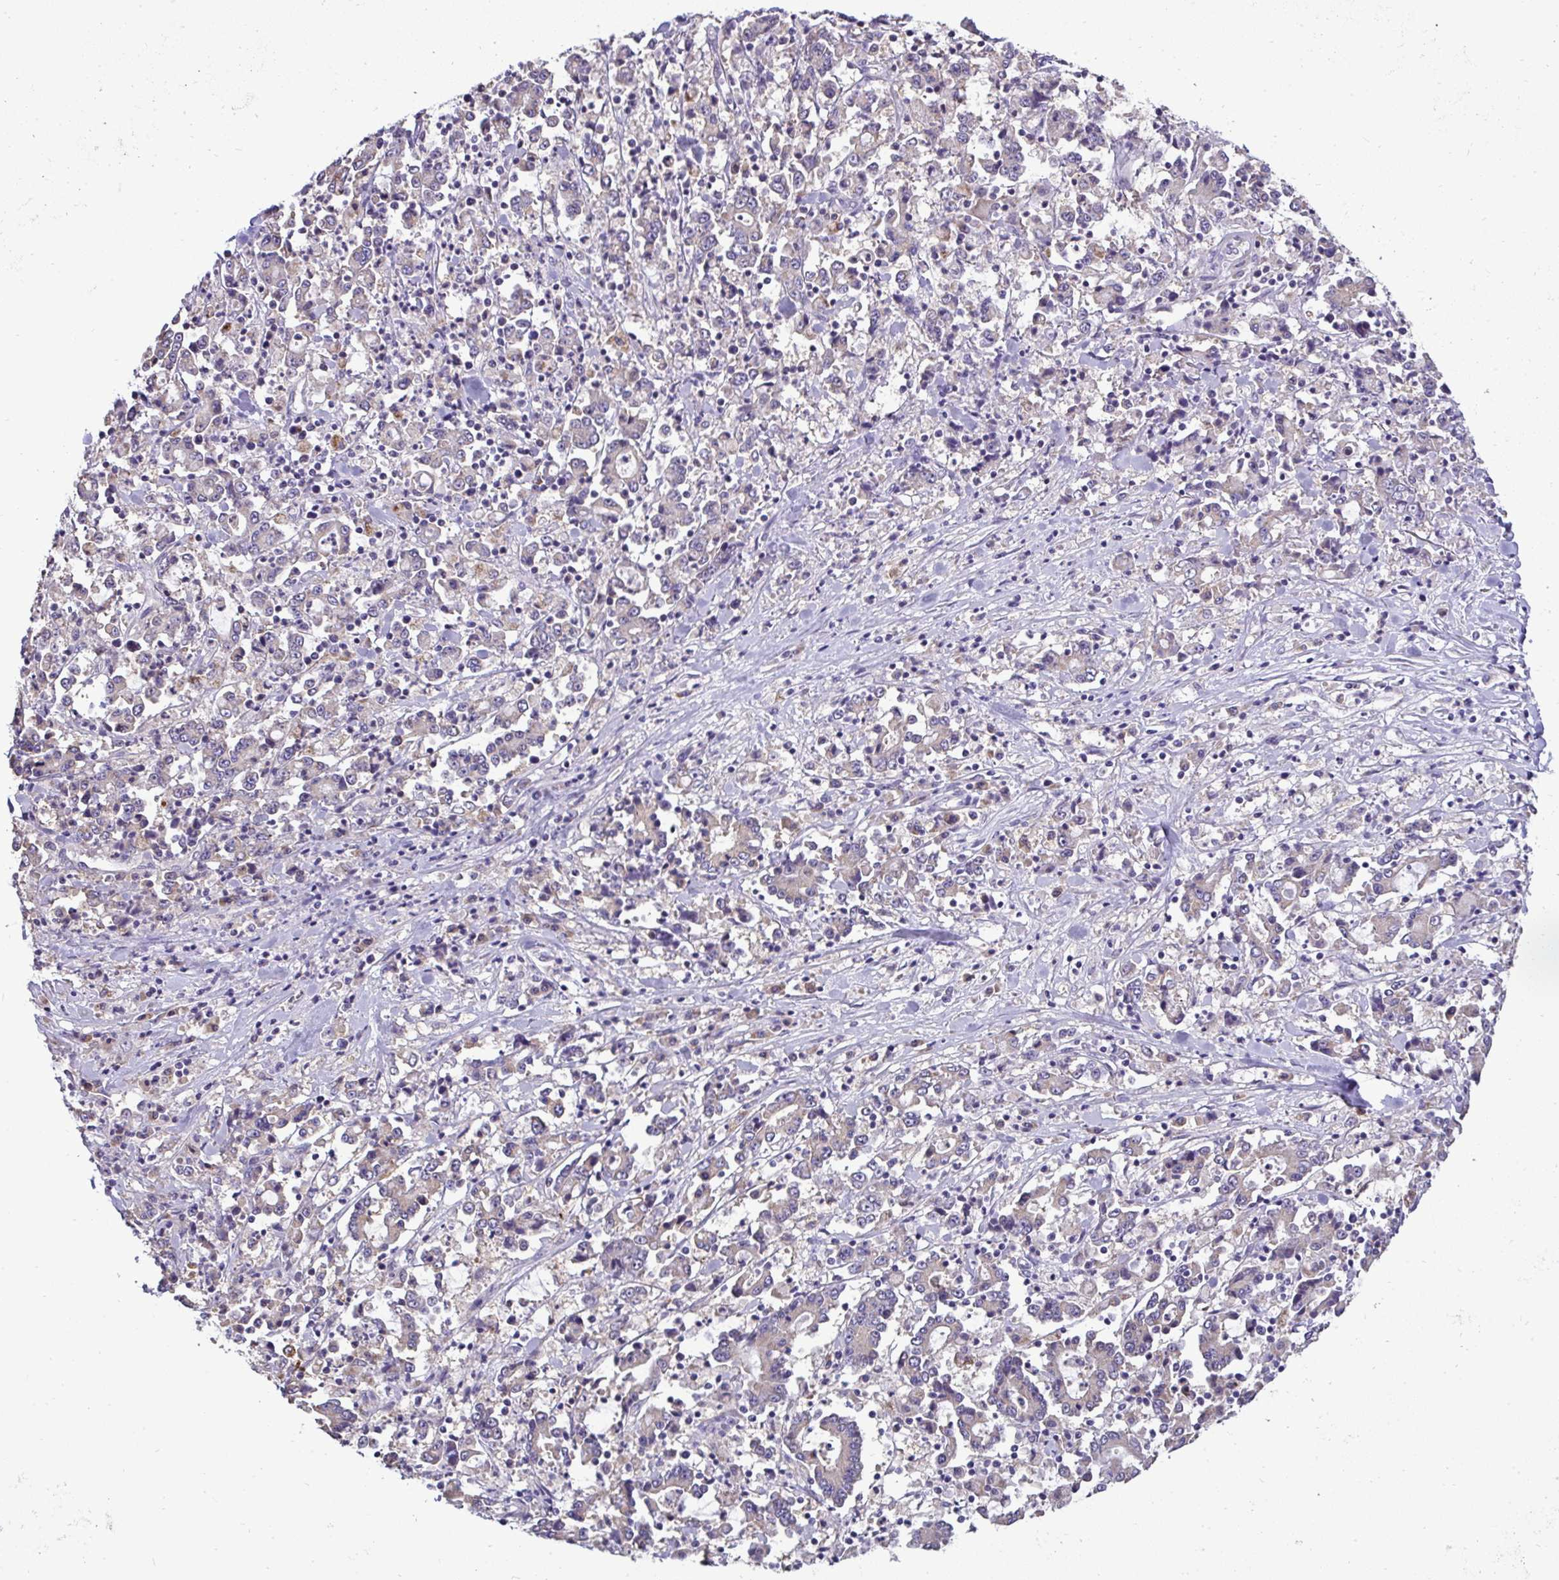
{"staining": {"intensity": "weak", "quantity": "25%-75%", "location": "cytoplasmic/membranous"}, "tissue": "stomach cancer", "cell_type": "Tumor cells", "image_type": "cancer", "snomed": [{"axis": "morphology", "description": "Adenocarcinoma, NOS"}, {"axis": "topography", "description": "Stomach, upper"}], "caption": "An immunohistochemistry (IHC) micrograph of neoplastic tissue is shown. Protein staining in brown shows weak cytoplasmic/membranous positivity in stomach adenocarcinoma within tumor cells.", "gene": "ST8SIA2", "patient": {"sex": "male", "age": 68}}